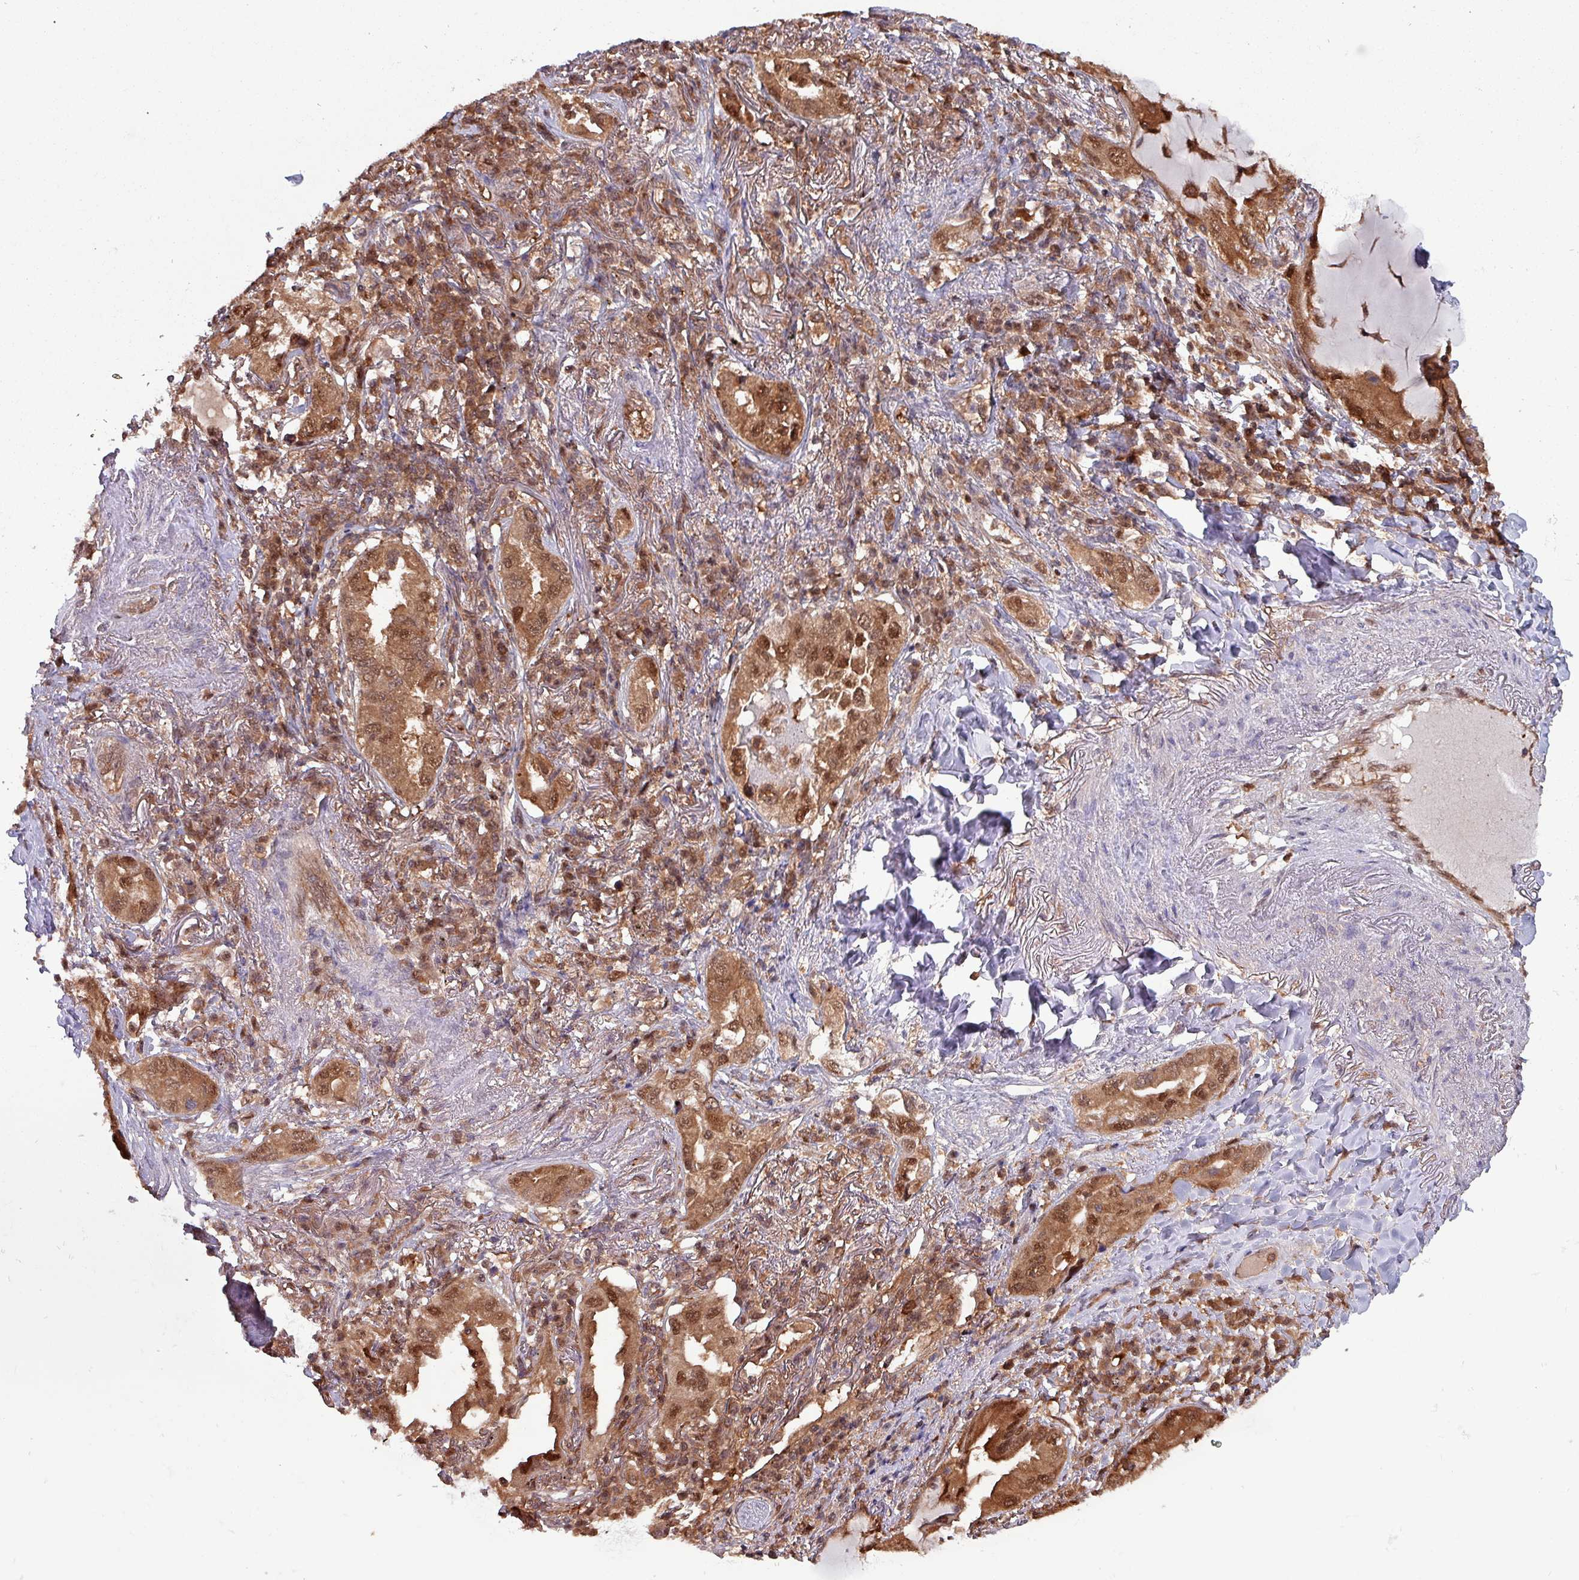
{"staining": {"intensity": "moderate", "quantity": ">75%", "location": "cytoplasmic/membranous,nuclear"}, "tissue": "lung cancer", "cell_type": "Tumor cells", "image_type": "cancer", "snomed": [{"axis": "morphology", "description": "Adenocarcinoma, NOS"}, {"axis": "topography", "description": "Lung"}], "caption": "The micrograph shows staining of adenocarcinoma (lung), revealing moderate cytoplasmic/membranous and nuclear protein positivity (brown color) within tumor cells.", "gene": "PSMB8", "patient": {"sex": "female", "age": 69}}